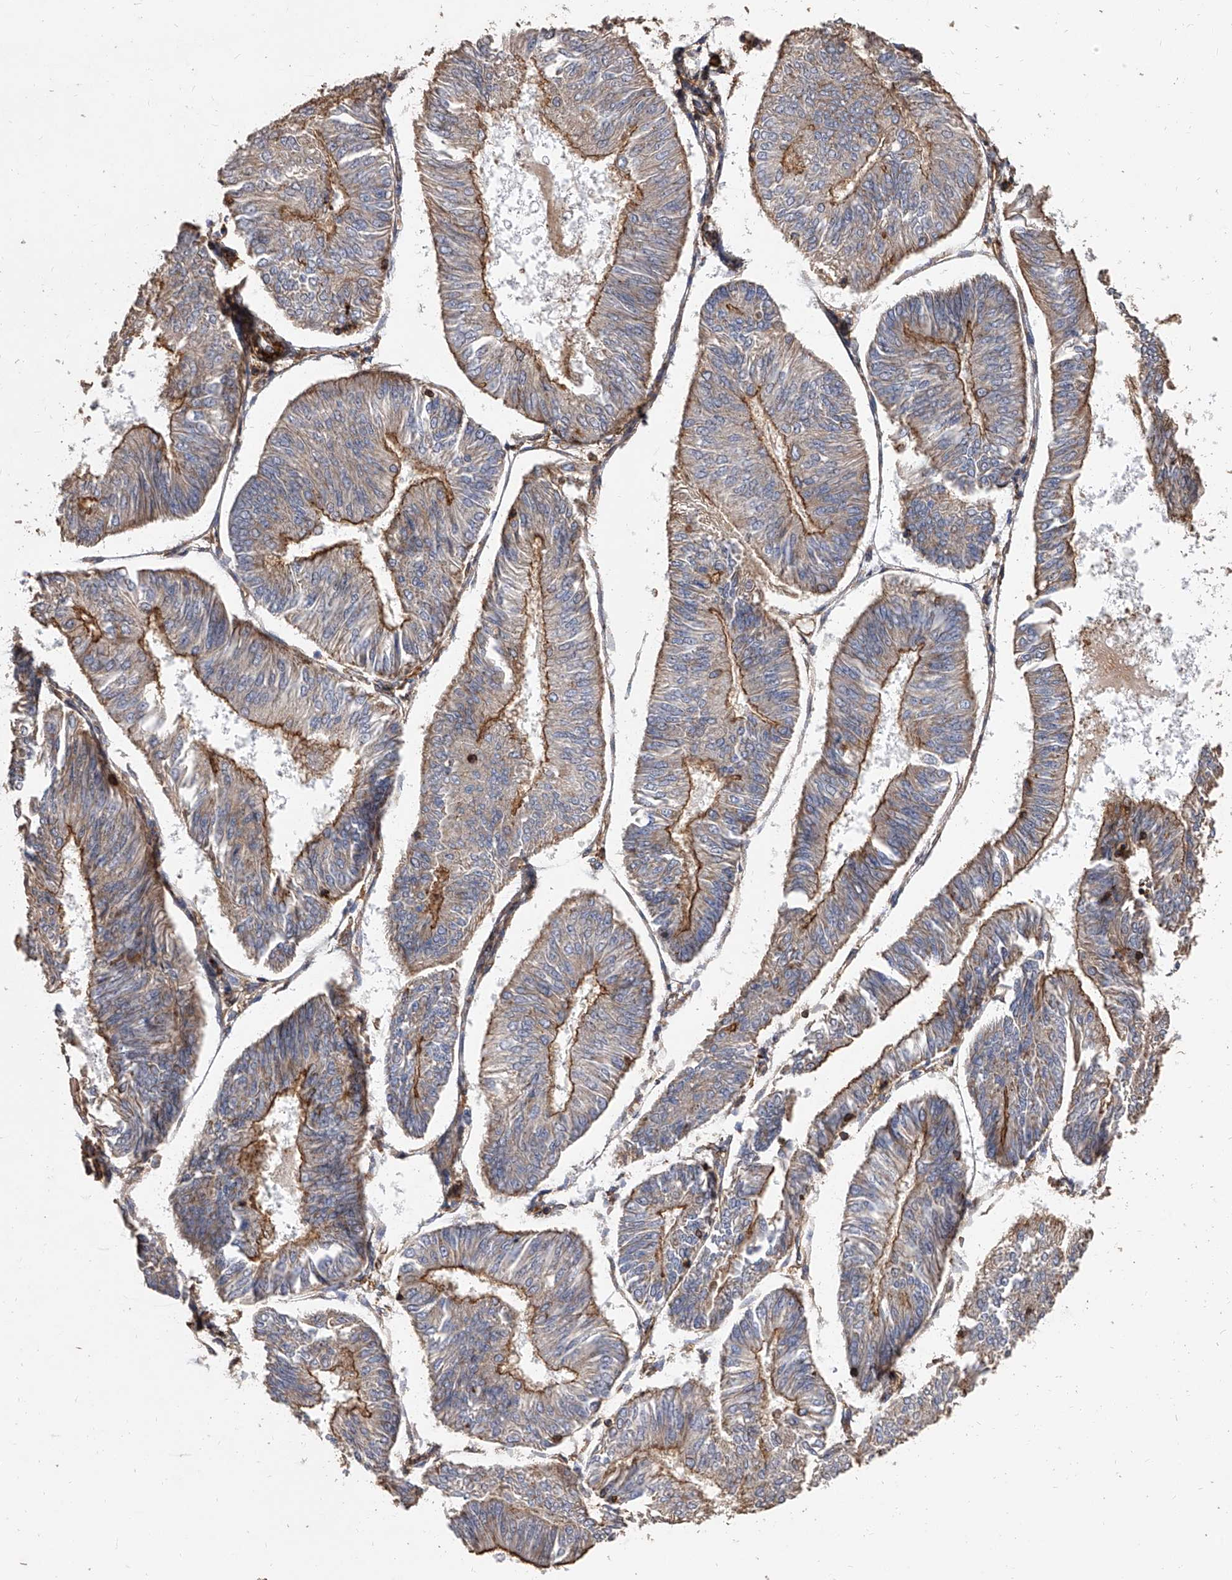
{"staining": {"intensity": "moderate", "quantity": ">75%", "location": "cytoplasmic/membranous"}, "tissue": "endometrial cancer", "cell_type": "Tumor cells", "image_type": "cancer", "snomed": [{"axis": "morphology", "description": "Adenocarcinoma, NOS"}, {"axis": "topography", "description": "Endometrium"}], "caption": "A photomicrograph showing moderate cytoplasmic/membranous positivity in about >75% of tumor cells in endometrial adenocarcinoma, as visualized by brown immunohistochemical staining.", "gene": "PISD", "patient": {"sex": "female", "age": 58}}